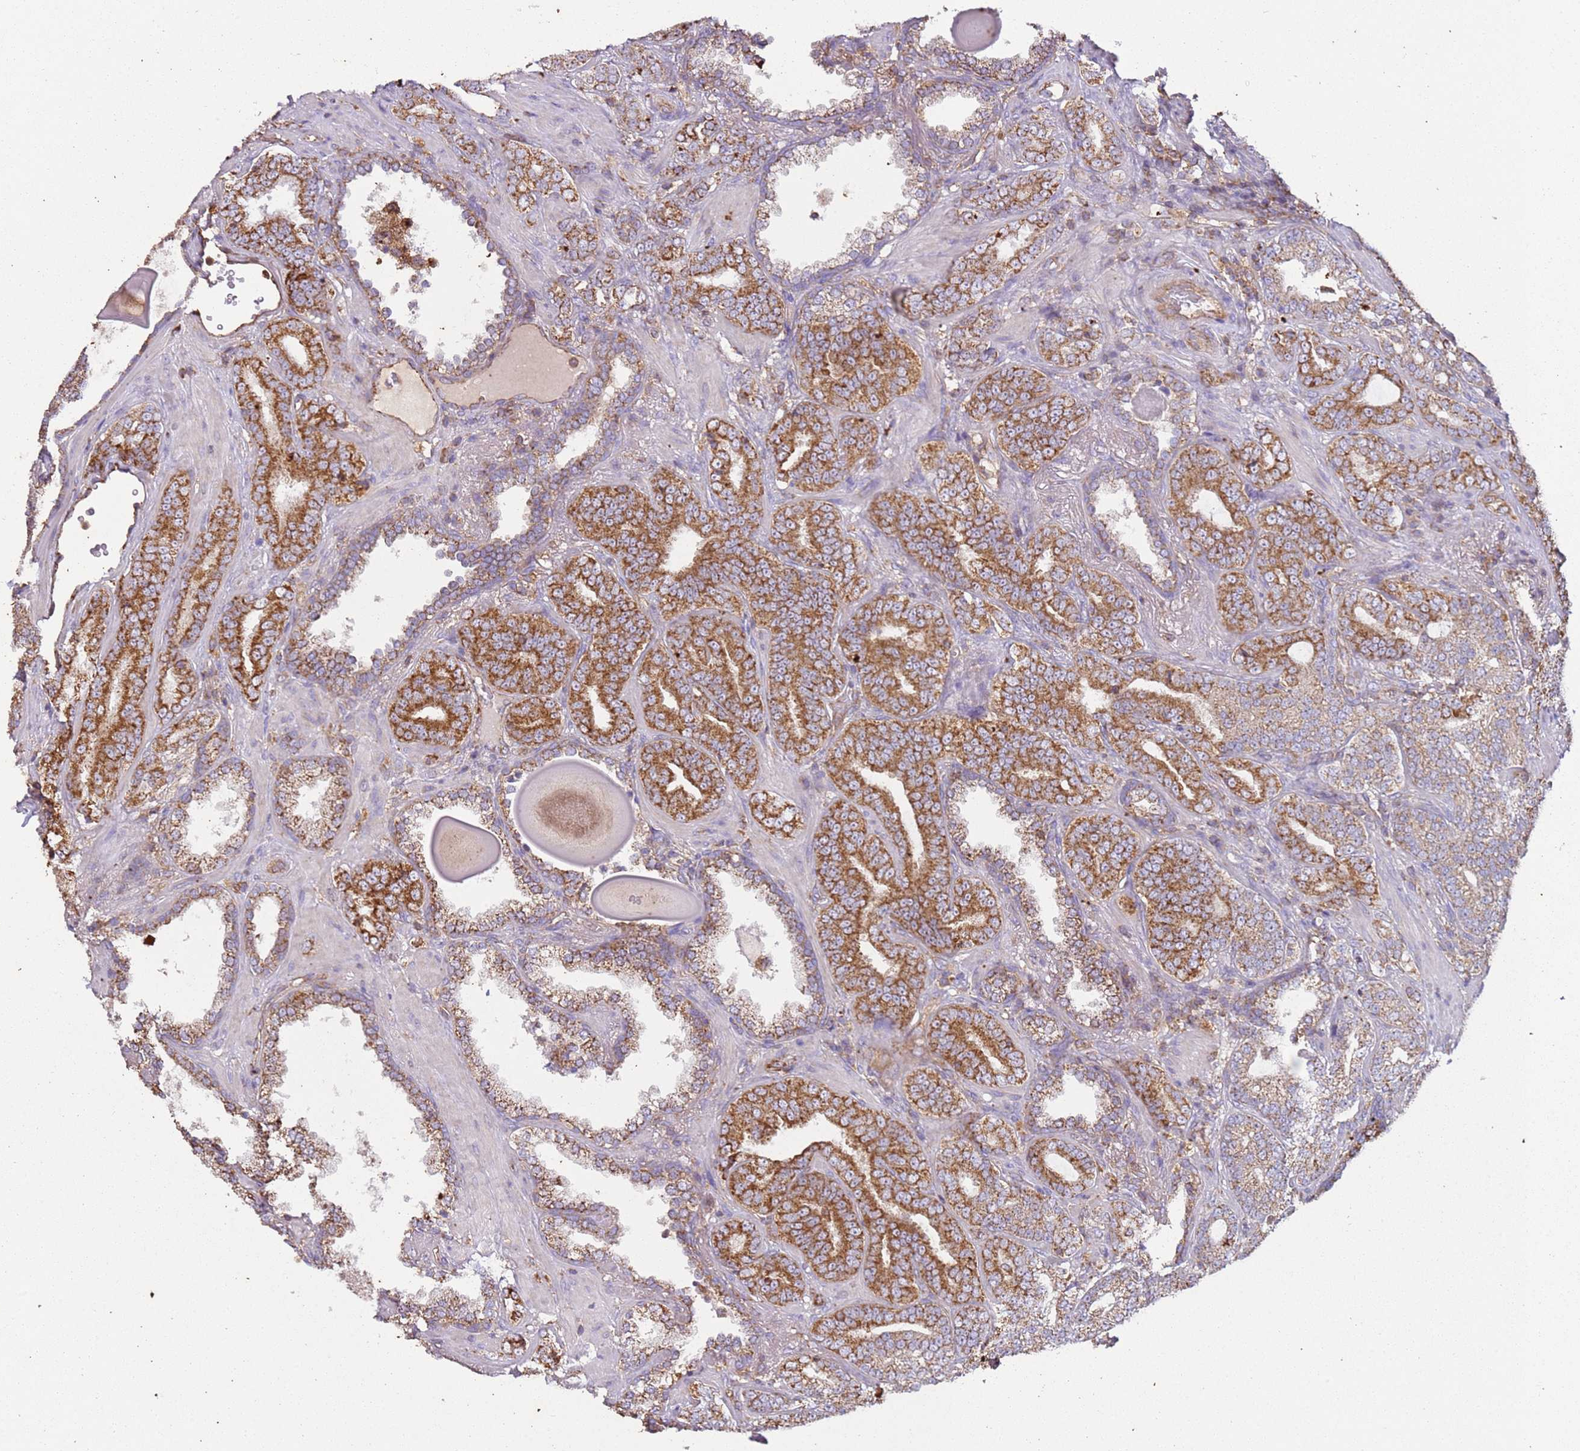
{"staining": {"intensity": "moderate", "quantity": ">75%", "location": "cytoplasmic/membranous"}, "tissue": "prostate cancer", "cell_type": "Tumor cells", "image_type": "cancer", "snomed": [{"axis": "morphology", "description": "Adenocarcinoma, High grade"}, {"axis": "topography", "description": "Prostate and seminal vesicle, NOS"}], "caption": "There is medium levels of moderate cytoplasmic/membranous expression in tumor cells of high-grade adenocarcinoma (prostate), as demonstrated by immunohistochemical staining (brown color).", "gene": "RMND5A", "patient": {"sex": "male", "age": 67}}